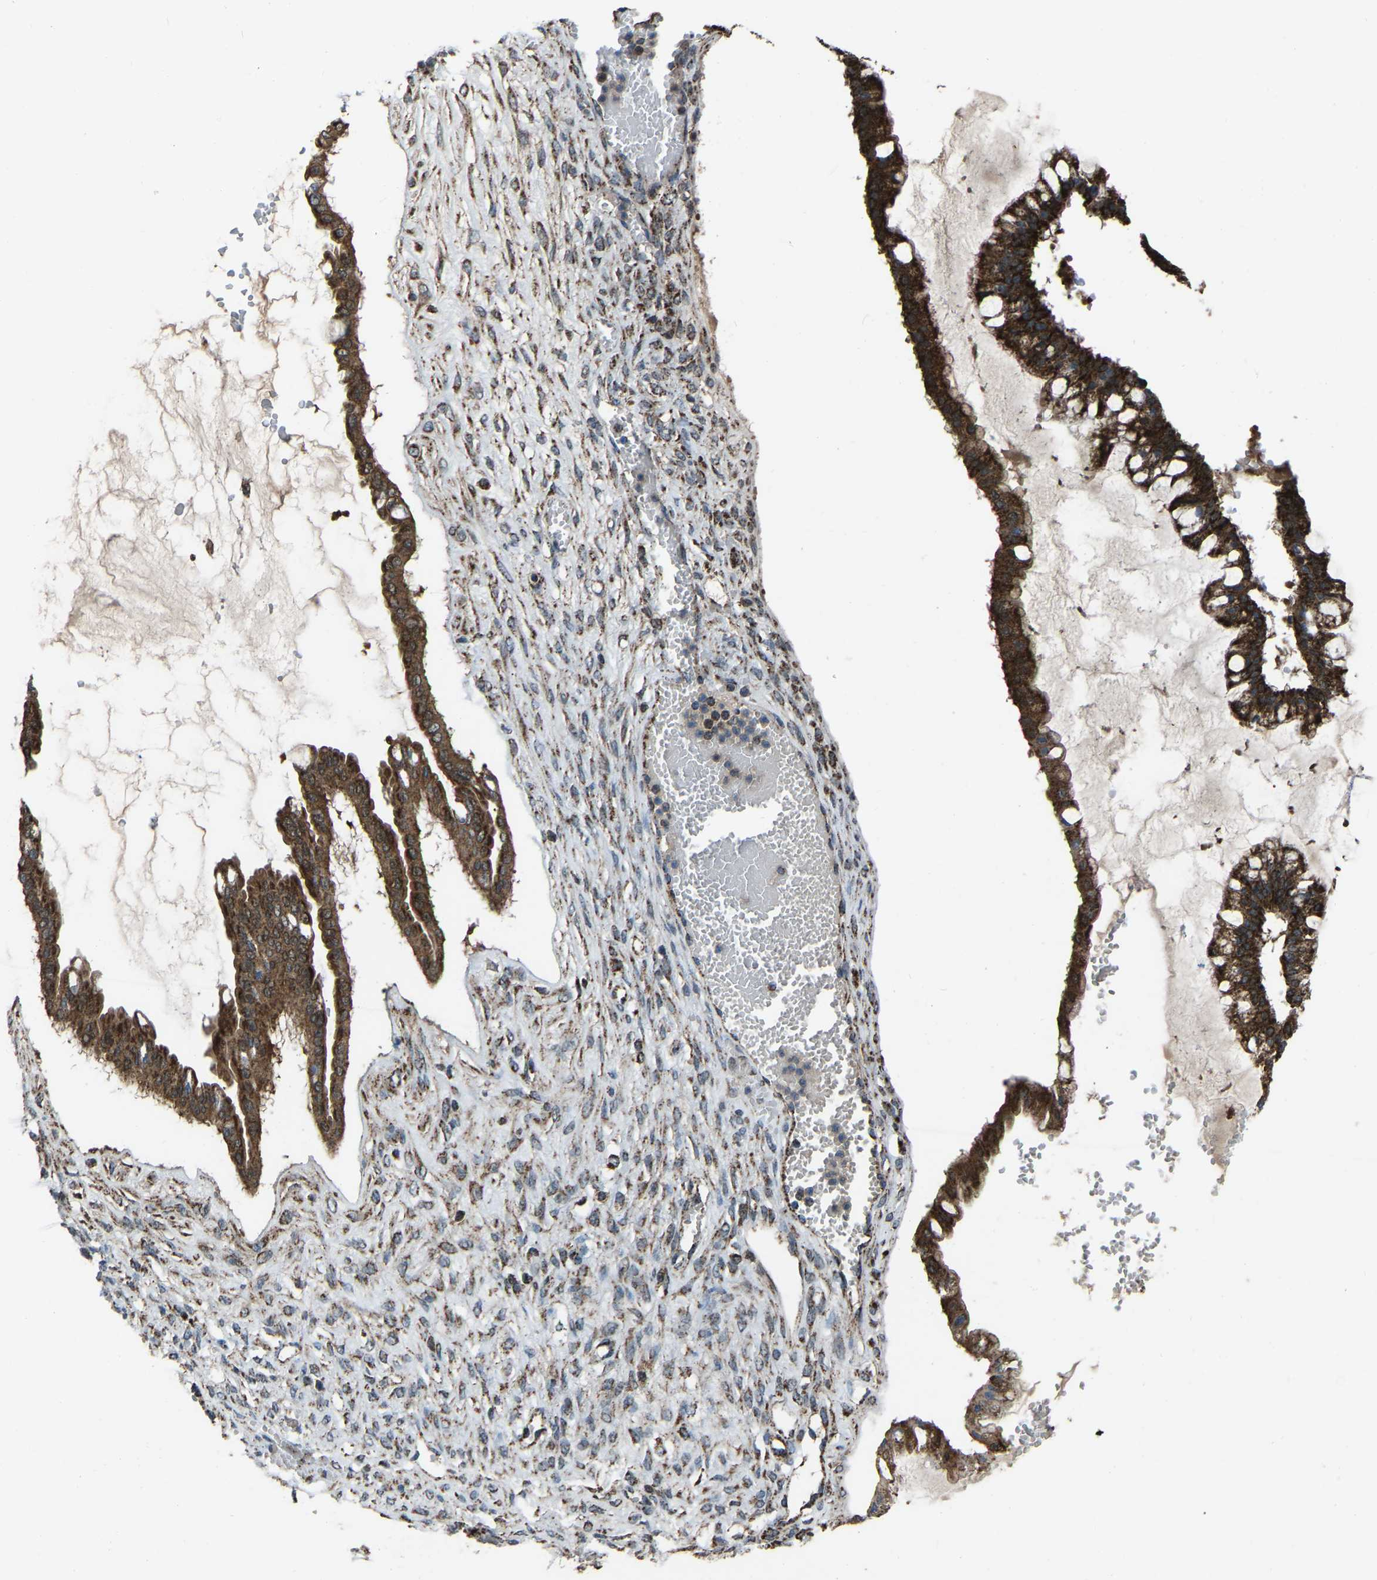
{"staining": {"intensity": "strong", "quantity": ">75%", "location": "cytoplasmic/membranous"}, "tissue": "ovarian cancer", "cell_type": "Tumor cells", "image_type": "cancer", "snomed": [{"axis": "morphology", "description": "Cystadenocarcinoma, mucinous, NOS"}, {"axis": "topography", "description": "Ovary"}], "caption": "Ovarian mucinous cystadenocarcinoma stained with immunohistochemistry shows strong cytoplasmic/membranous expression in about >75% of tumor cells.", "gene": "AKR1A1", "patient": {"sex": "female", "age": 73}}